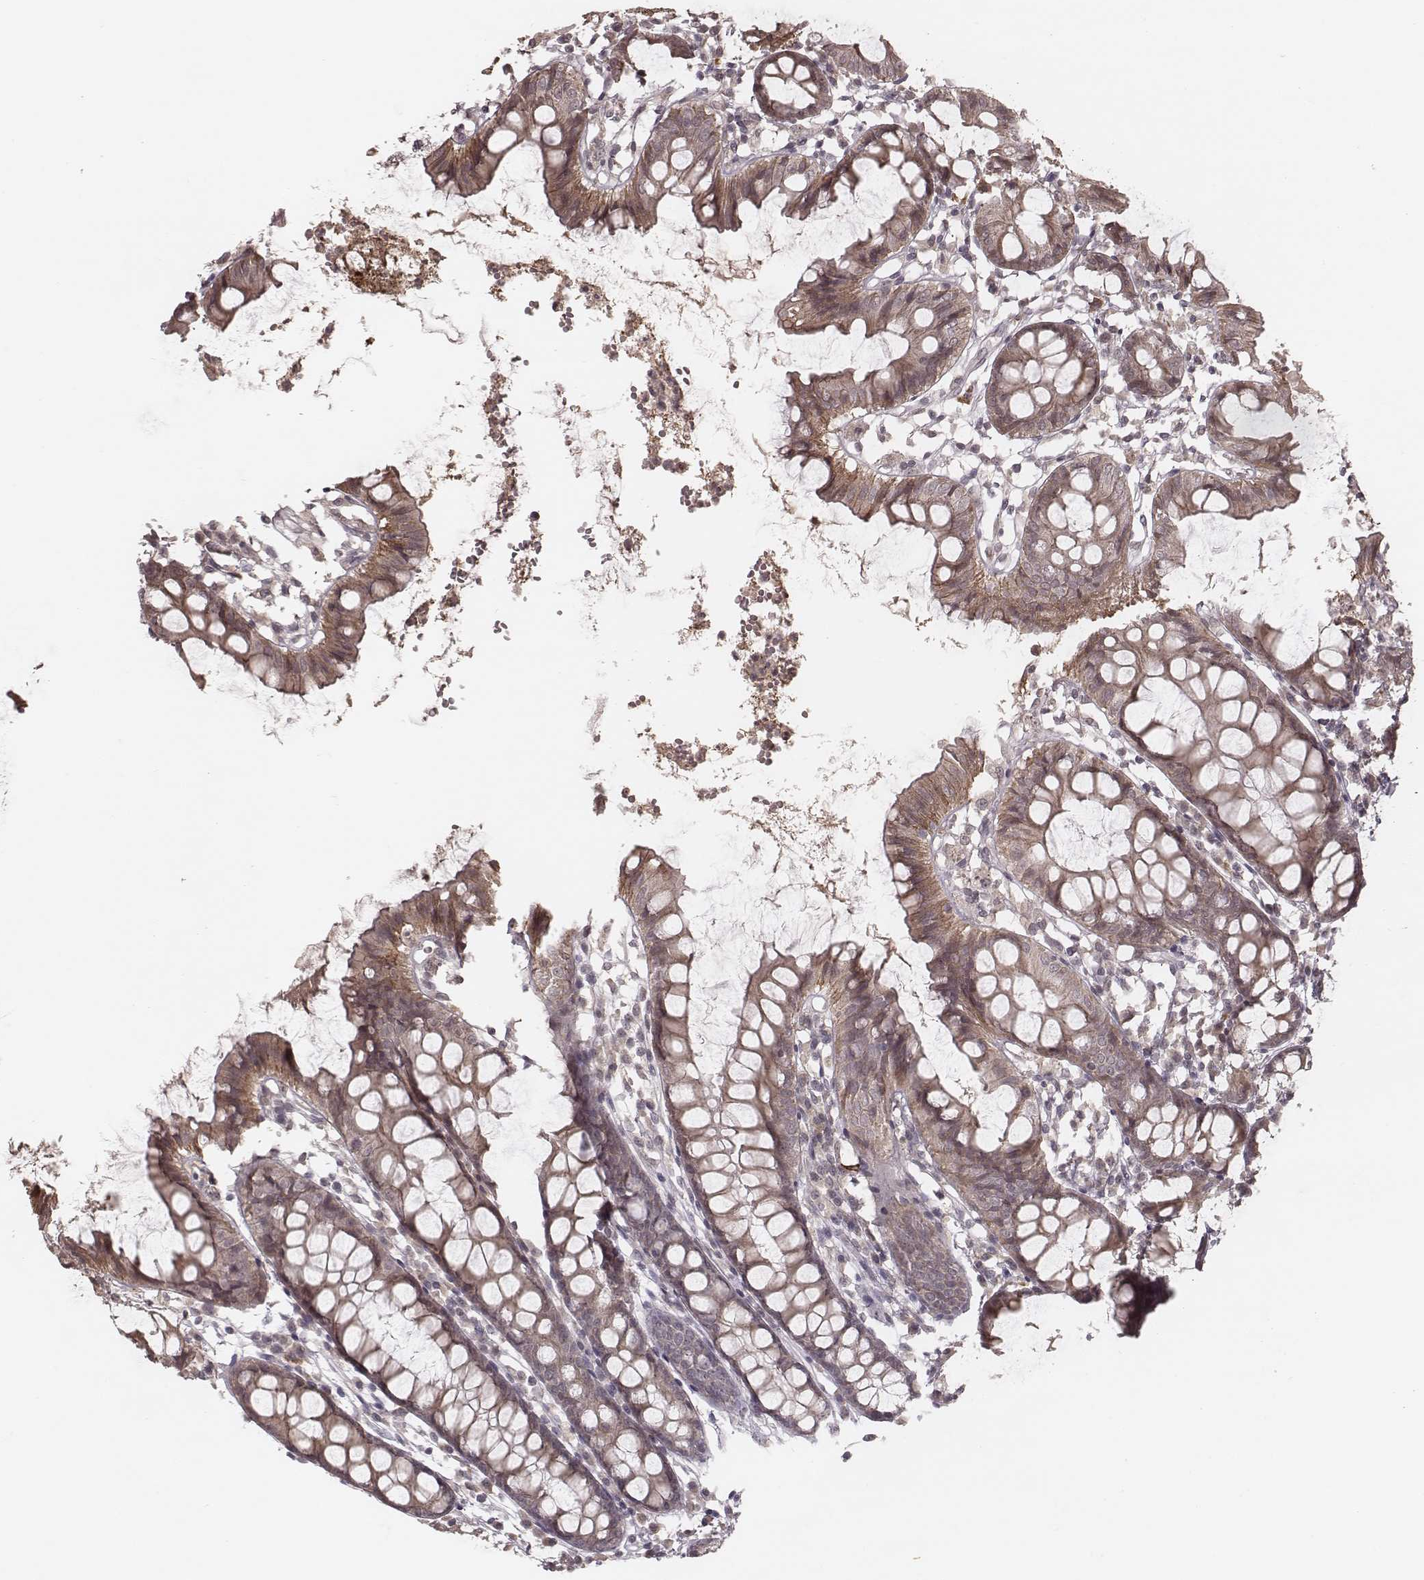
{"staining": {"intensity": "negative", "quantity": "none", "location": "none"}, "tissue": "colon", "cell_type": "Endothelial cells", "image_type": "normal", "snomed": [{"axis": "morphology", "description": "Normal tissue, NOS"}, {"axis": "topography", "description": "Colon"}], "caption": "This is an IHC photomicrograph of normal colon. There is no staining in endothelial cells.", "gene": "IL5", "patient": {"sex": "female", "age": 84}}